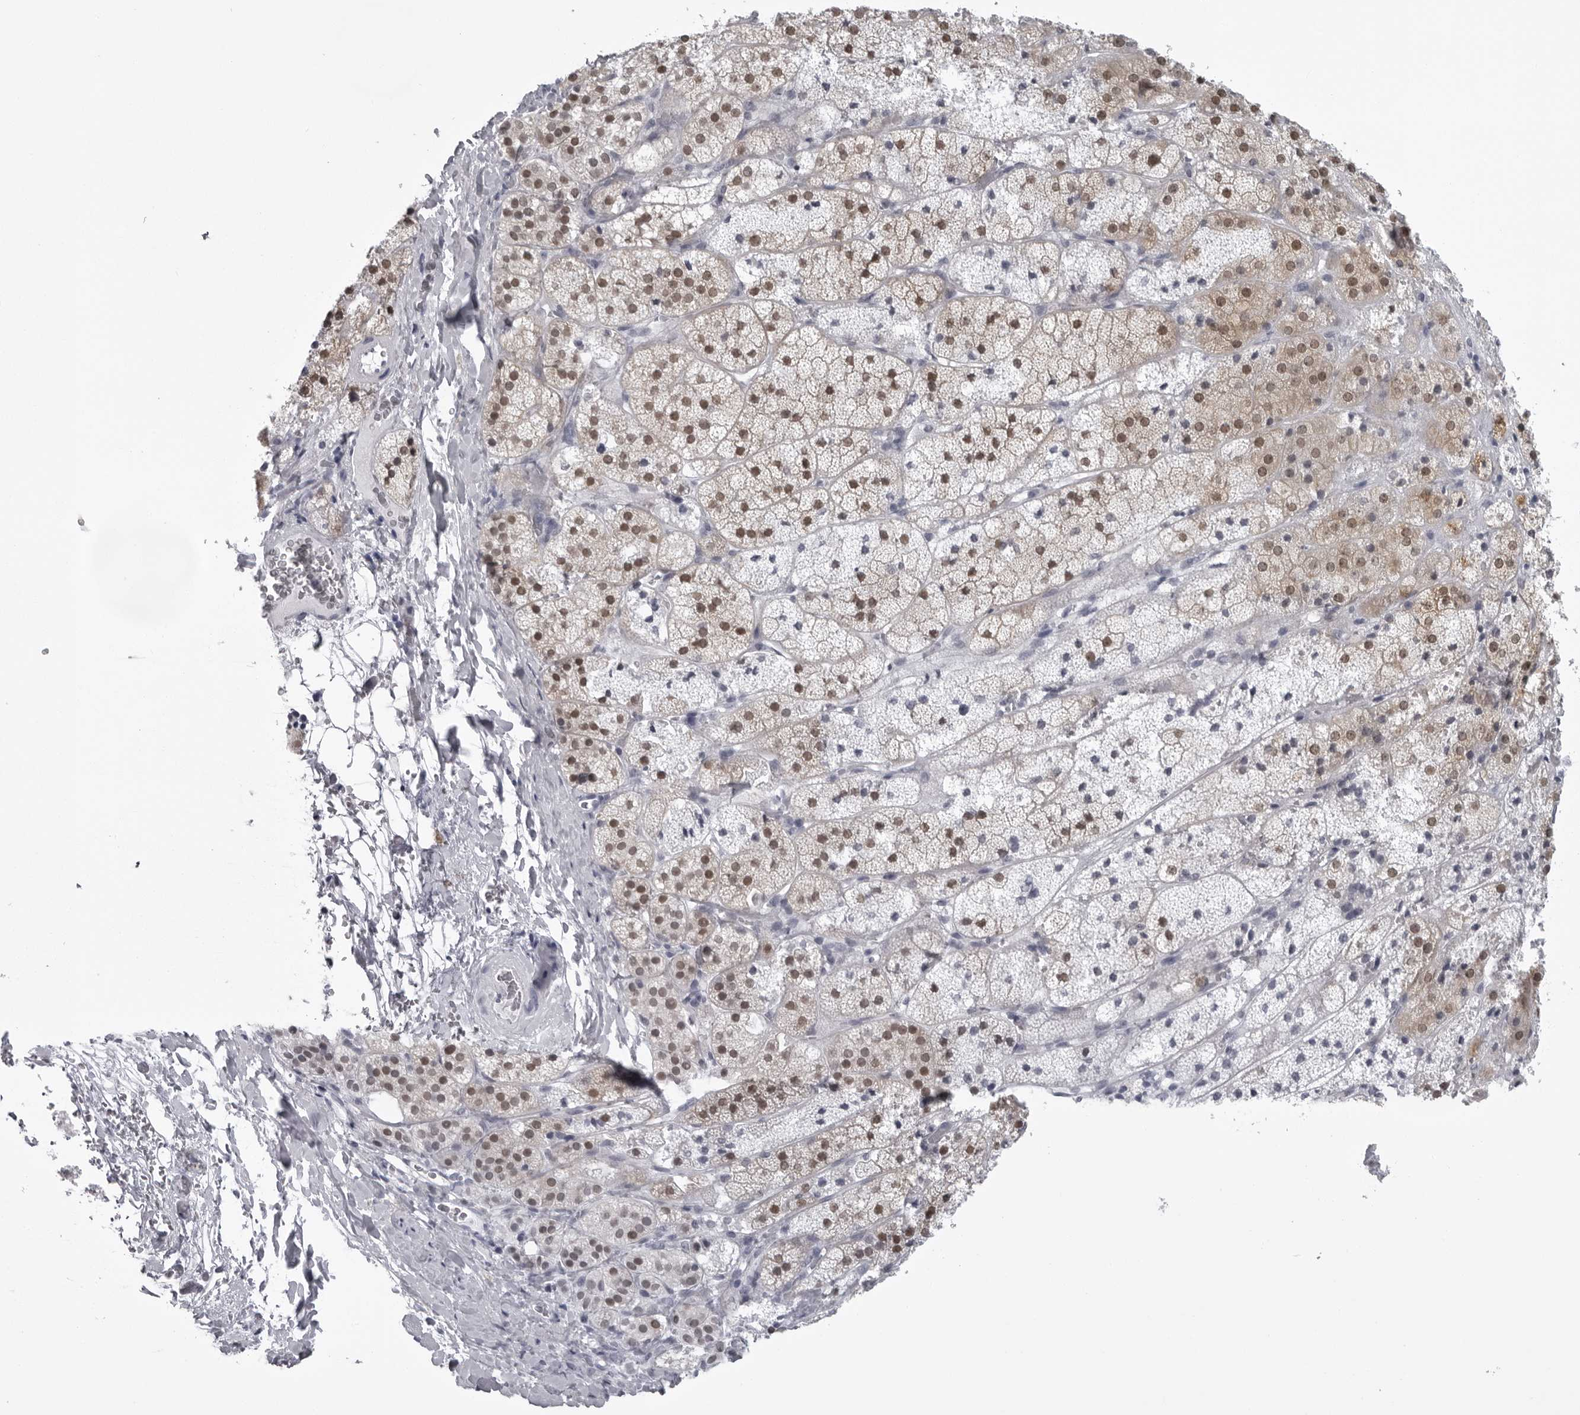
{"staining": {"intensity": "moderate", "quantity": ">75%", "location": "cytoplasmic/membranous,nuclear"}, "tissue": "adrenal gland", "cell_type": "Glandular cells", "image_type": "normal", "snomed": [{"axis": "morphology", "description": "Normal tissue, NOS"}, {"axis": "topography", "description": "Adrenal gland"}], "caption": "This micrograph displays immunohistochemistry (IHC) staining of normal adrenal gland, with medium moderate cytoplasmic/membranous,nuclear expression in approximately >75% of glandular cells.", "gene": "UROD", "patient": {"sex": "female", "age": 44}}